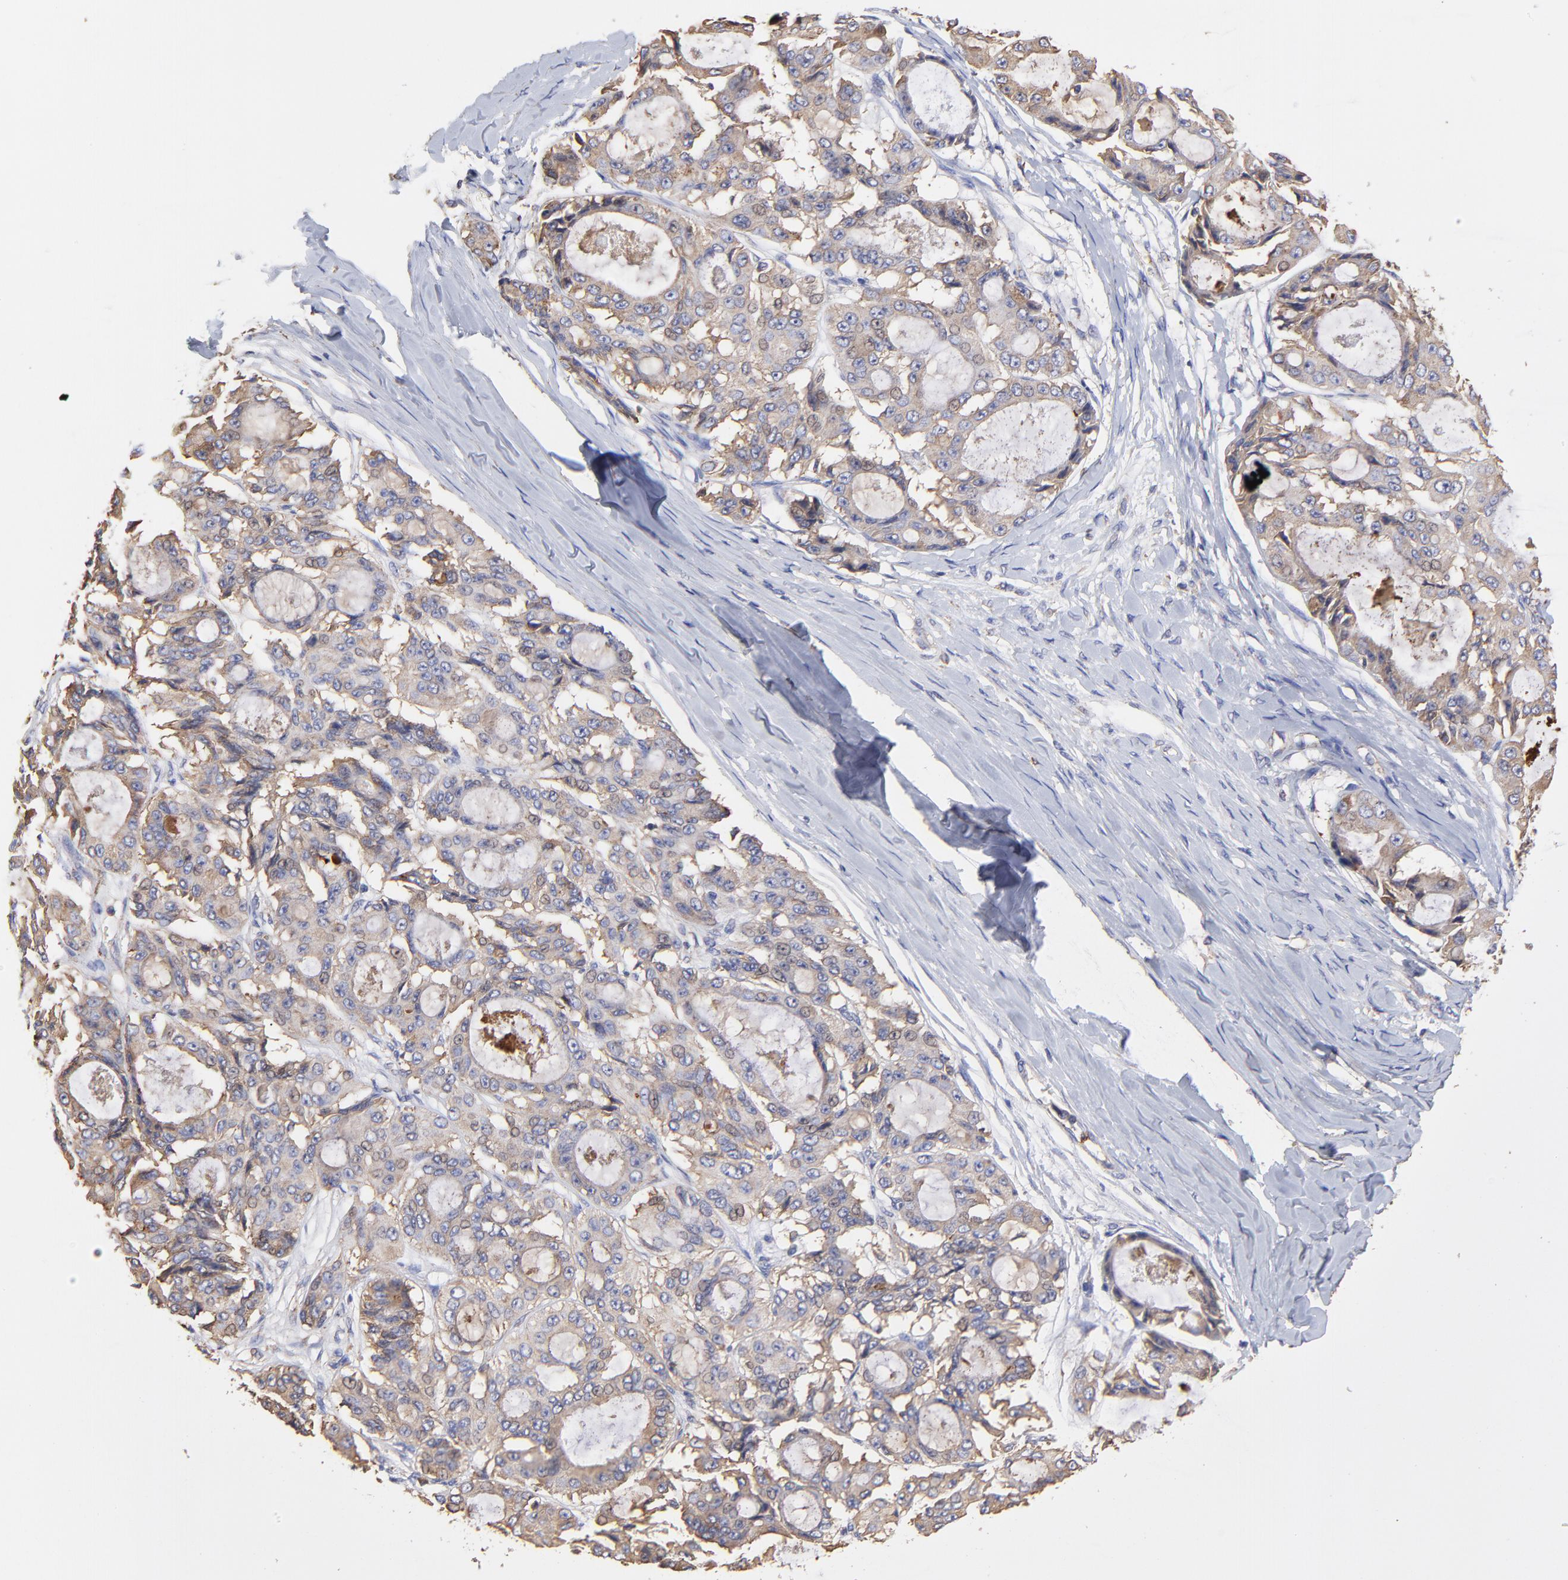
{"staining": {"intensity": "weak", "quantity": "25%-75%", "location": "cytoplasmic/membranous"}, "tissue": "ovarian cancer", "cell_type": "Tumor cells", "image_type": "cancer", "snomed": [{"axis": "morphology", "description": "Carcinoma, endometroid"}, {"axis": "topography", "description": "Ovary"}], "caption": "A high-resolution histopathology image shows immunohistochemistry staining of ovarian endometroid carcinoma, which demonstrates weak cytoplasmic/membranous staining in about 25%-75% of tumor cells. (Brightfield microscopy of DAB IHC at high magnification).", "gene": "PFKM", "patient": {"sex": "female", "age": 61}}